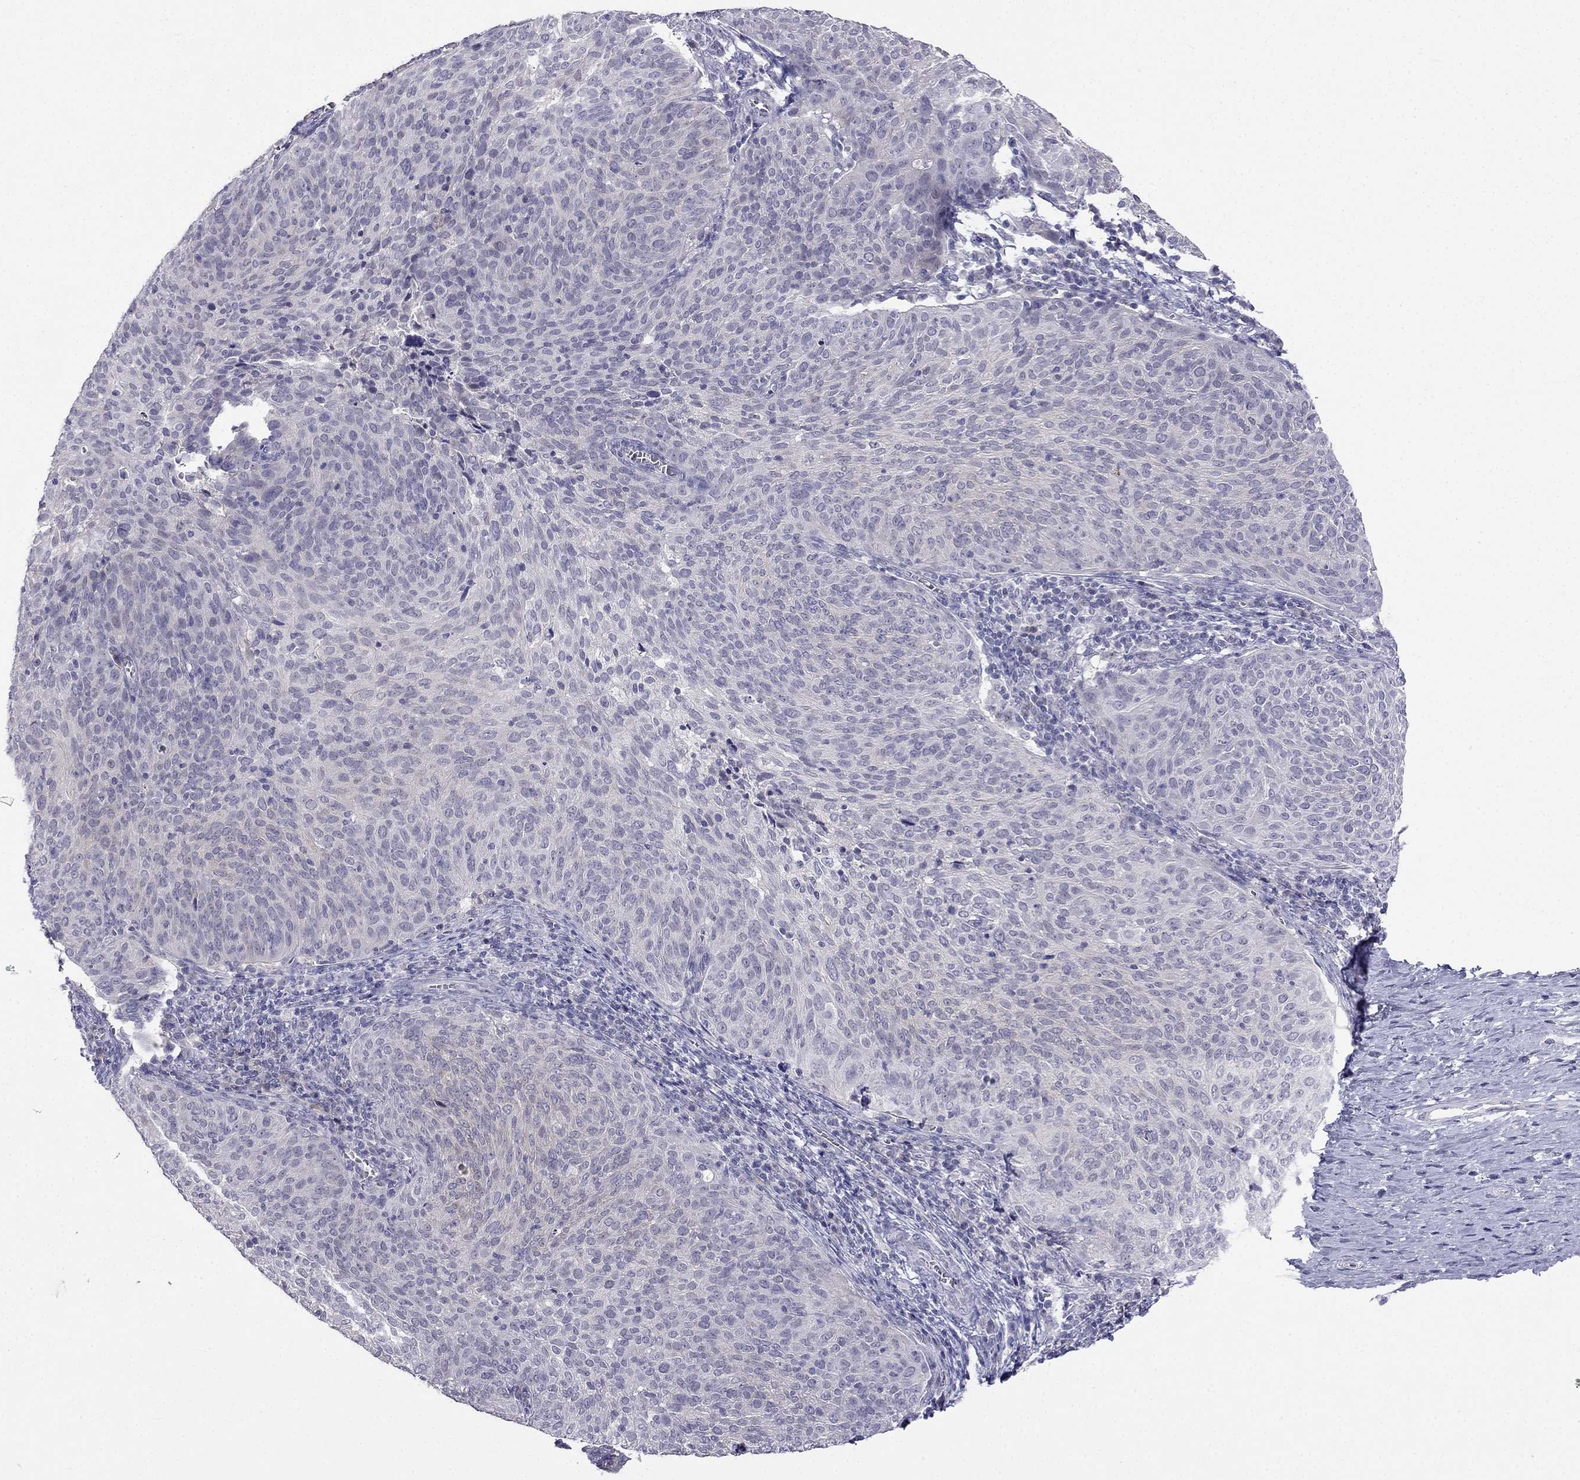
{"staining": {"intensity": "negative", "quantity": "none", "location": "none"}, "tissue": "cervical cancer", "cell_type": "Tumor cells", "image_type": "cancer", "snomed": [{"axis": "morphology", "description": "Squamous cell carcinoma, NOS"}, {"axis": "topography", "description": "Cervix"}], "caption": "High magnification brightfield microscopy of cervical cancer stained with DAB (brown) and counterstained with hematoxylin (blue): tumor cells show no significant expression.", "gene": "C16orf89", "patient": {"sex": "female", "age": 39}}